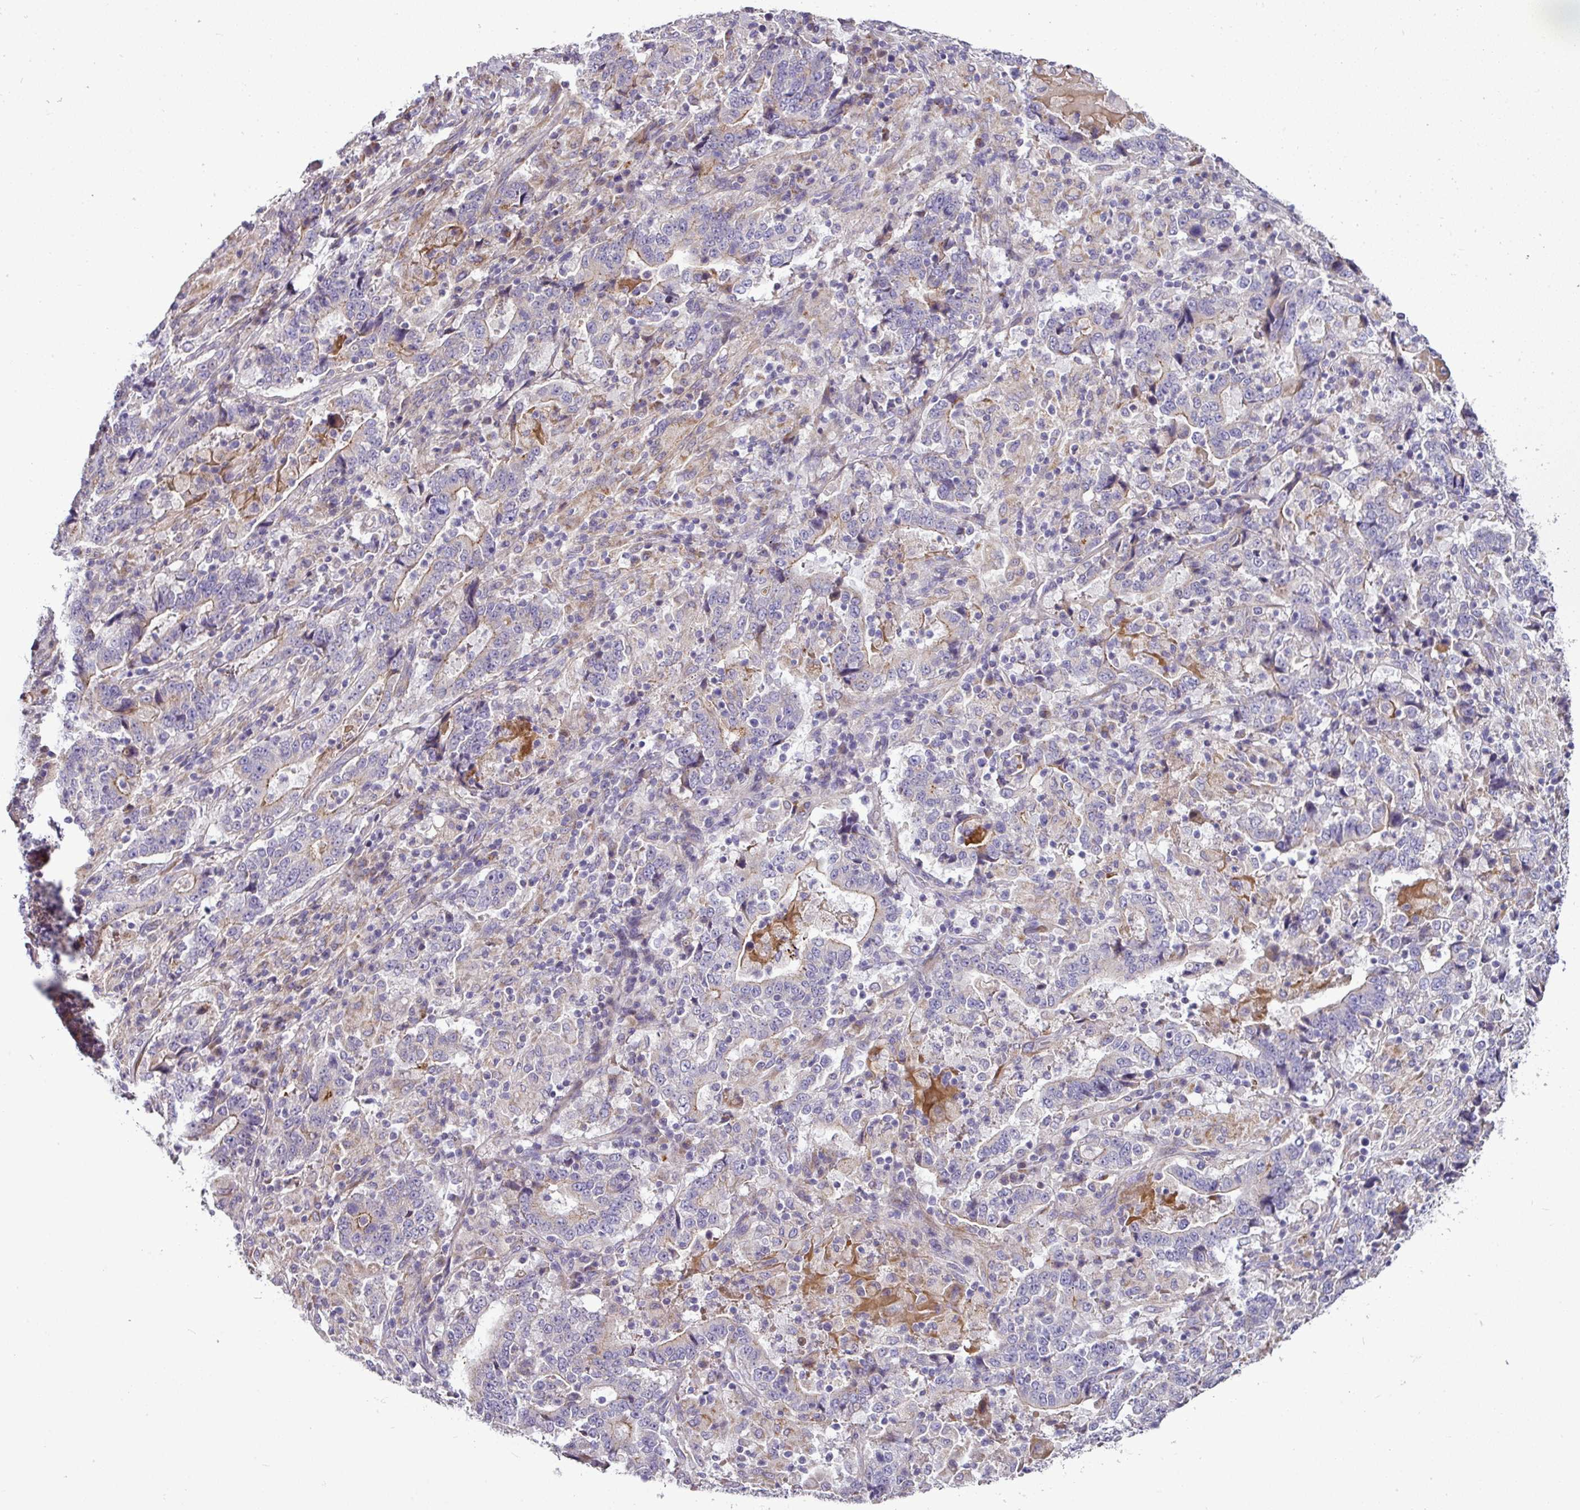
{"staining": {"intensity": "weak", "quantity": "<25%", "location": "cytoplasmic/membranous"}, "tissue": "stomach cancer", "cell_type": "Tumor cells", "image_type": "cancer", "snomed": [{"axis": "morphology", "description": "Normal tissue, NOS"}, {"axis": "morphology", "description": "Adenocarcinoma, NOS"}, {"axis": "topography", "description": "Stomach, upper"}, {"axis": "topography", "description": "Stomach"}], "caption": "IHC photomicrograph of neoplastic tissue: human adenocarcinoma (stomach) stained with DAB displays no significant protein expression in tumor cells.", "gene": "GAN", "patient": {"sex": "male", "age": 59}}